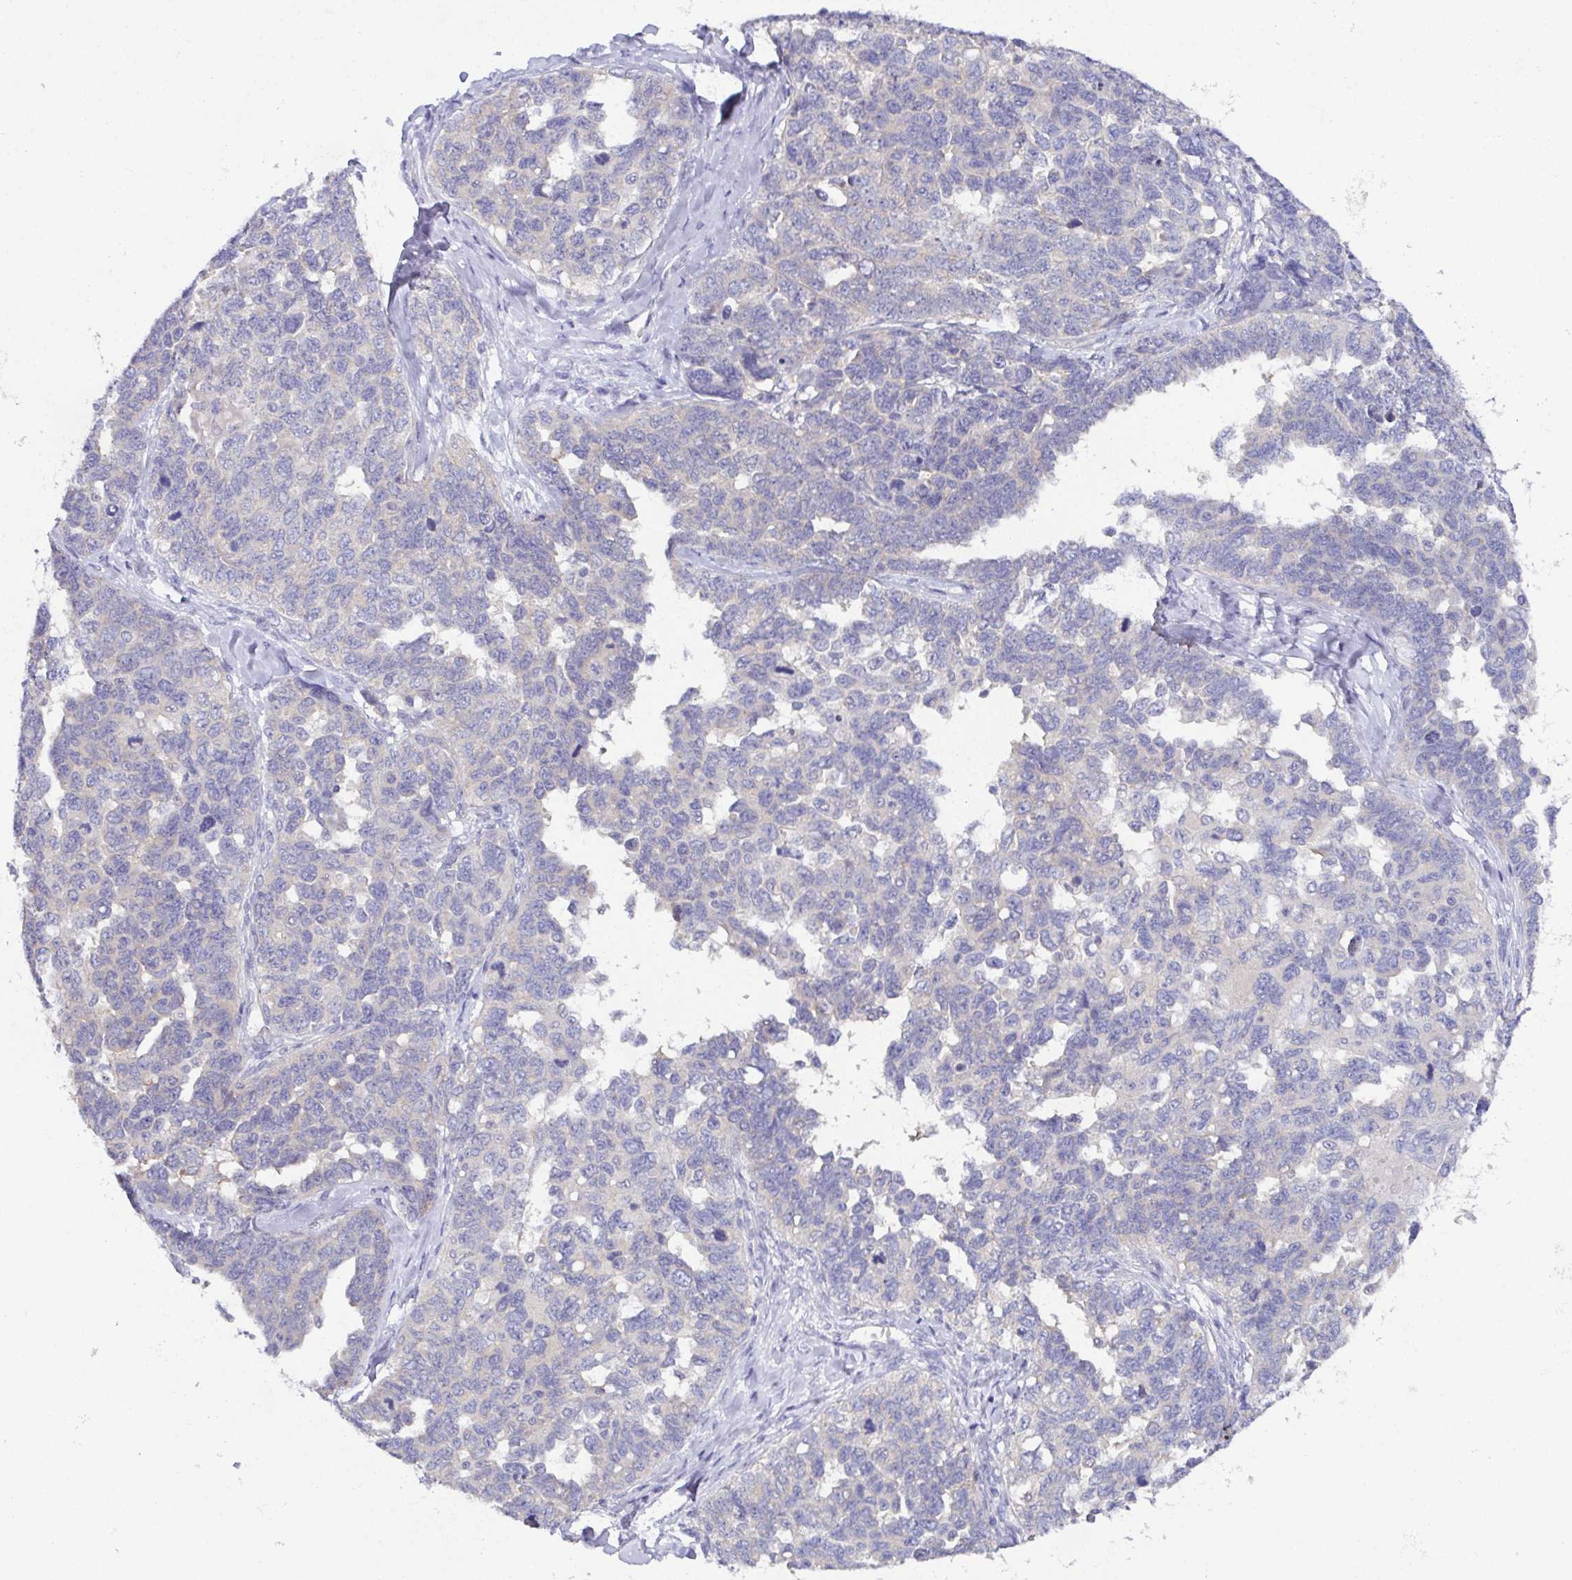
{"staining": {"intensity": "negative", "quantity": "none", "location": "none"}, "tissue": "ovarian cancer", "cell_type": "Tumor cells", "image_type": "cancer", "snomed": [{"axis": "morphology", "description": "Cystadenocarcinoma, serous, NOS"}, {"axis": "topography", "description": "Ovary"}], "caption": "There is no significant staining in tumor cells of ovarian cancer (serous cystadenocarcinoma).", "gene": "CFAP97D1", "patient": {"sex": "female", "age": 69}}